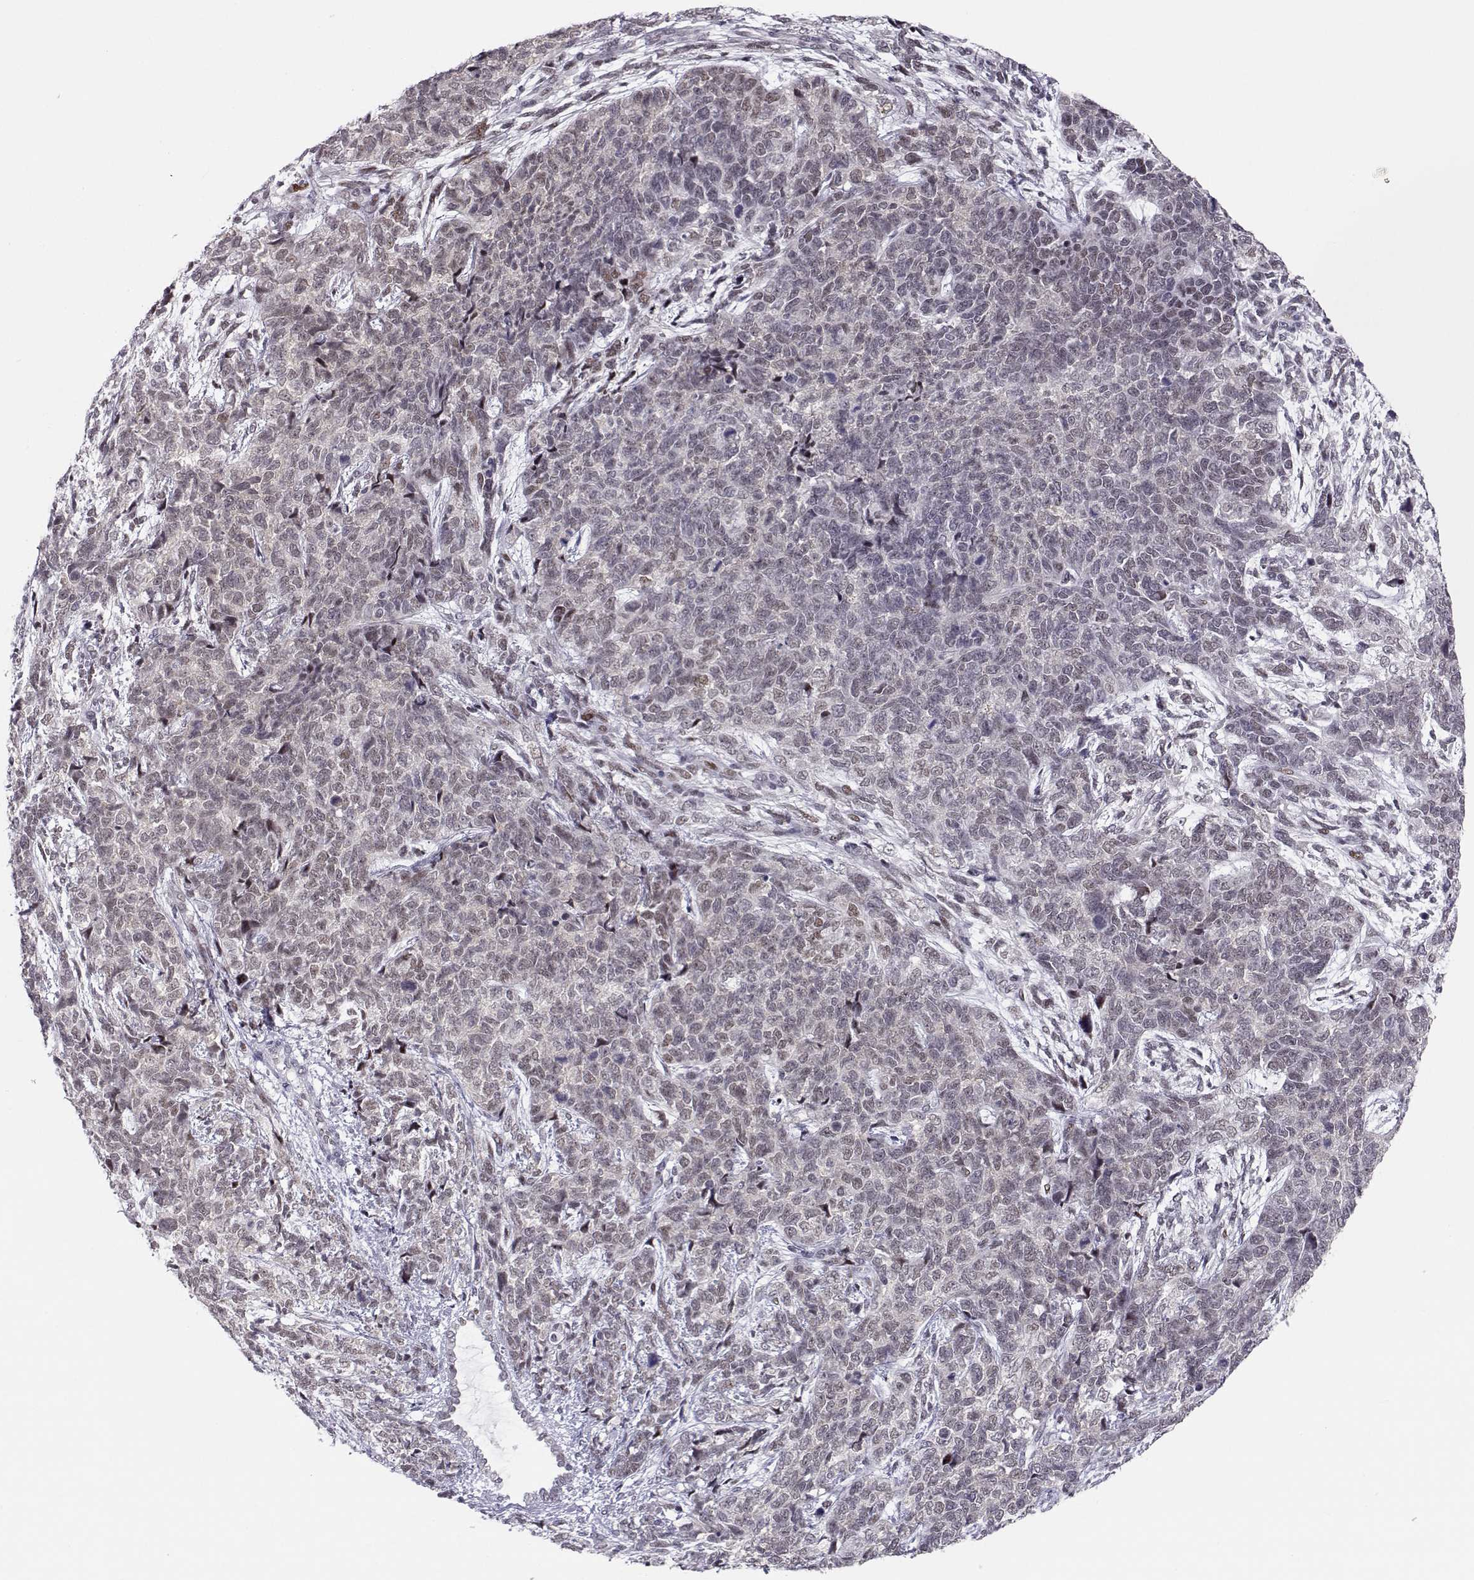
{"staining": {"intensity": "negative", "quantity": "none", "location": "none"}, "tissue": "cervical cancer", "cell_type": "Tumor cells", "image_type": "cancer", "snomed": [{"axis": "morphology", "description": "Squamous cell carcinoma, NOS"}, {"axis": "topography", "description": "Cervix"}], "caption": "The image displays no staining of tumor cells in cervical cancer (squamous cell carcinoma). (Stains: DAB (3,3'-diaminobenzidine) immunohistochemistry (IHC) with hematoxylin counter stain, Microscopy: brightfield microscopy at high magnification).", "gene": "SIX6", "patient": {"sex": "female", "age": 63}}